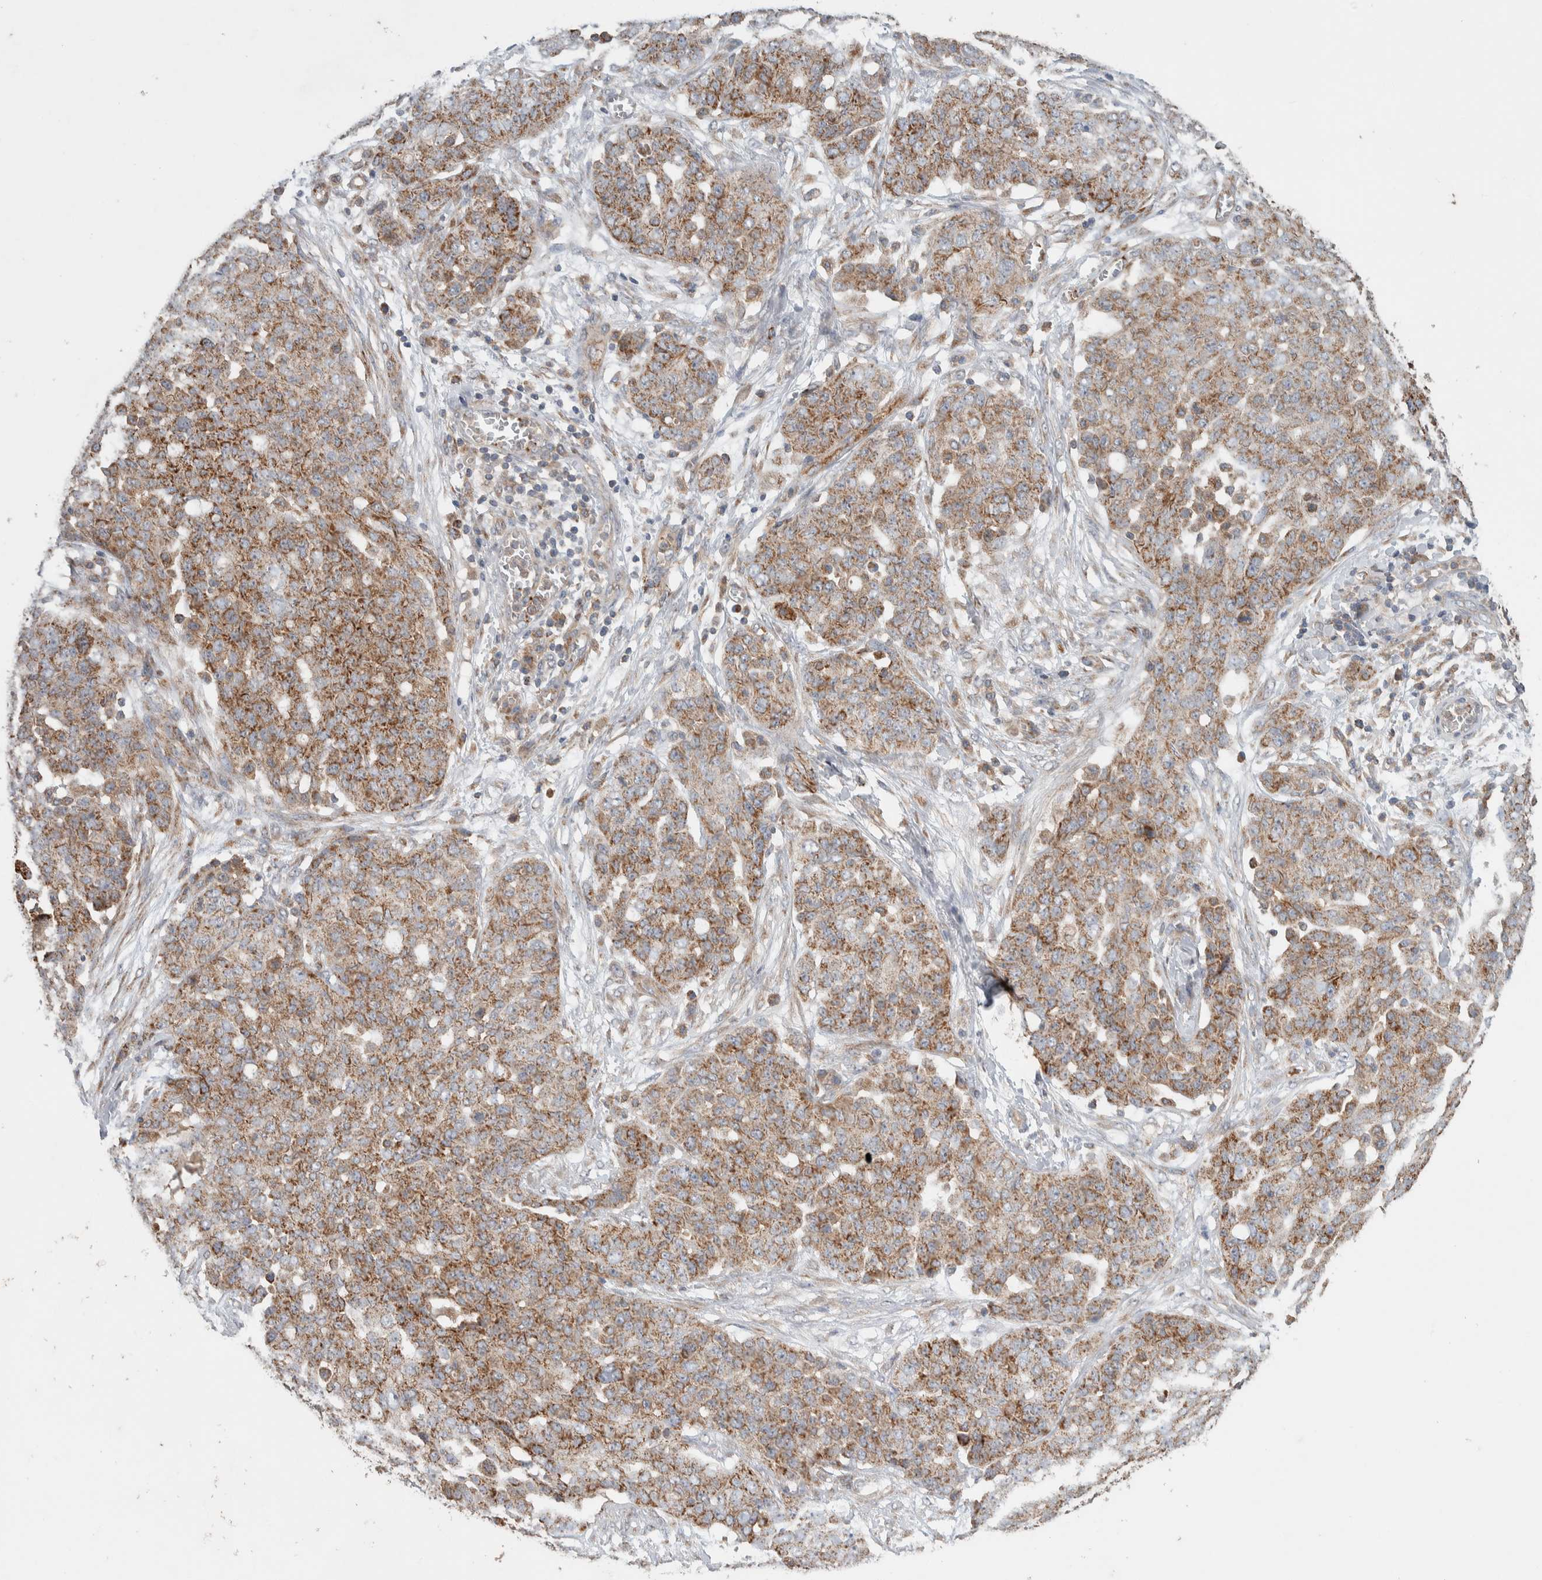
{"staining": {"intensity": "moderate", "quantity": ">75%", "location": "cytoplasmic/membranous"}, "tissue": "ovarian cancer", "cell_type": "Tumor cells", "image_type": "cancer", "snomed": [{"axis": "morphology", "description": "Cystadenocarcinoma, serous, NOS"}, {"axis": "topography", "description": "Soft tissue"}, {"axis": "topography", "description": "Ovary"}], "caption": "Brown immunohistochemical staining in ovarian serous cystadenocarcinoma exhibits moderate cytoplasmic/membranous positivity in about >75% of tumor cells.", "gene": "DEPTOR", "patient": {"sex": "female", "age": 57}}